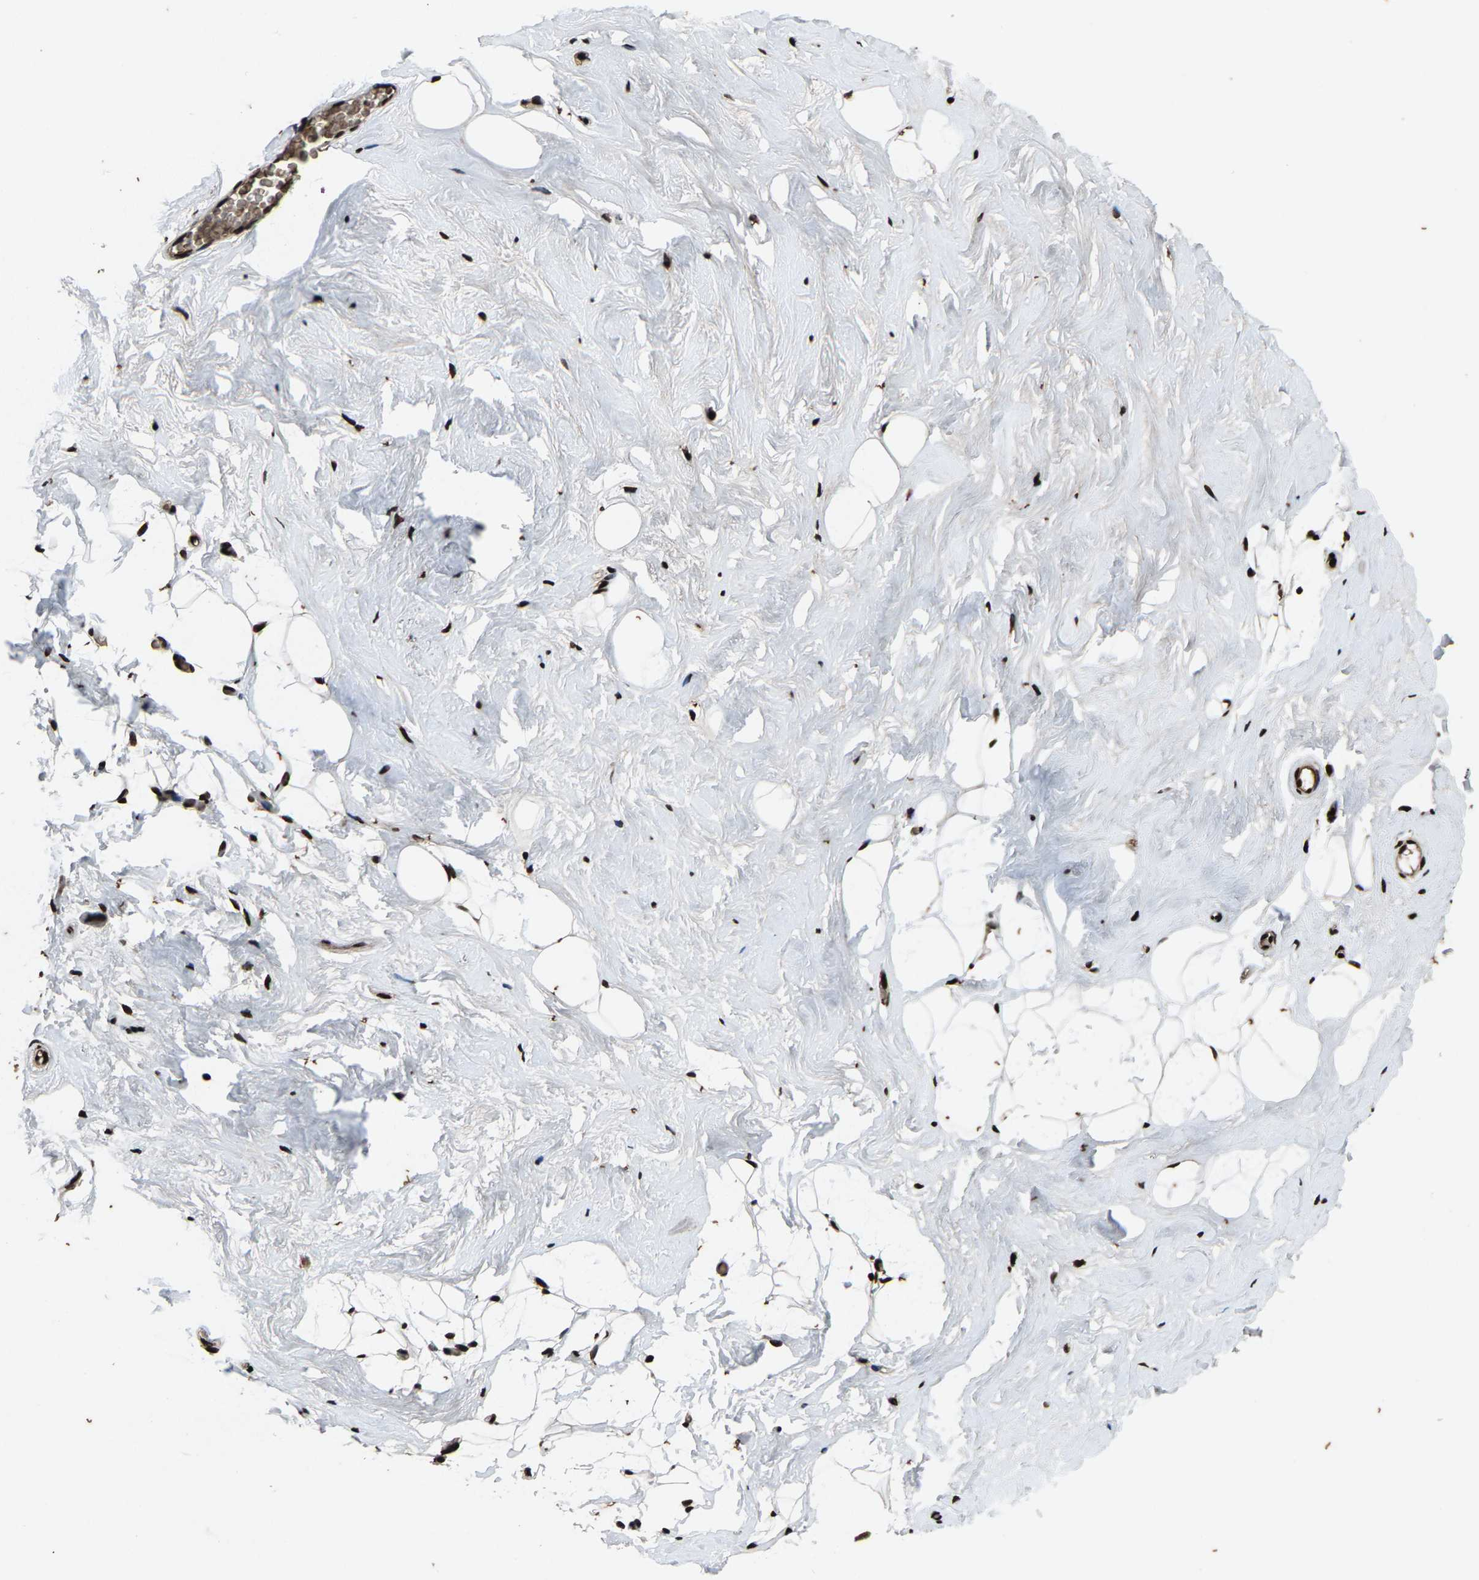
{"staining": {"intensity": "strong", "quantity": ">75%", "location": "nuclear"}, "tissue": "breast", "cell_type": "Adipocytes", "image_type": "normal", "snomed": [{"axis": "morphology", "description": "Normal tissue, NOS"}, {"axis": "topography", "description": "Breast"}], "caption": "Immunohistochemical staining of benign human breast exhibits >75% levels of strong nuclear protein expression in approximately >75% of adipocytes.", "gene": "H4C1", "patient": {"sex": "female", "age": 75}}